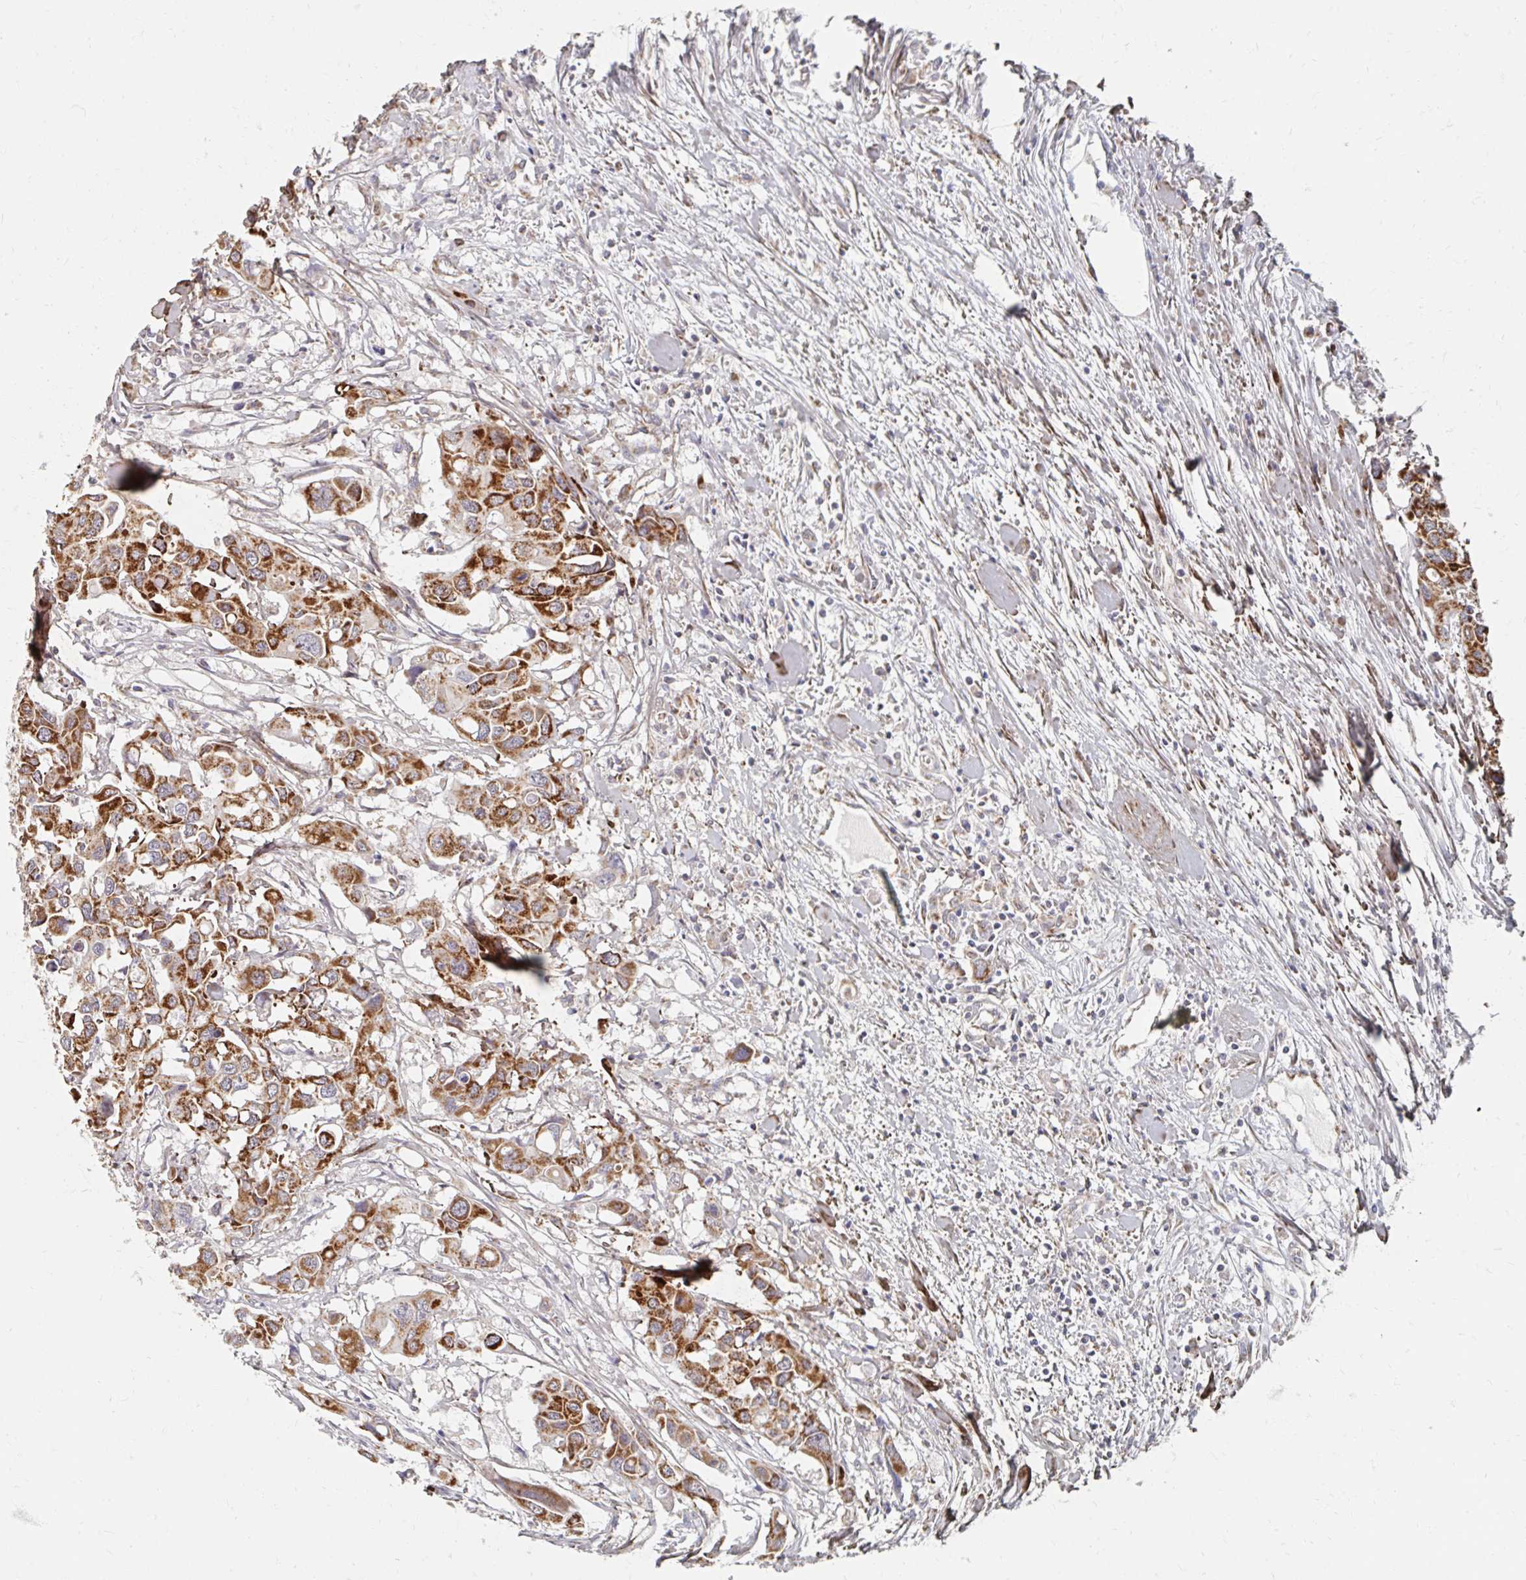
{"staining": {"intensity": "moderate", "quantity": ">75%", "location": "cytoplasmic/membranous"}, "tissue": "colorectal cancer", "cell_type": "Tumor cells", "image_type": "cancer", "snomed": [{"axis": "morphology", "description": "Adenocarcinoma, NOS"}, {"axis": "topography", "description": "Colon"}], "caption": "Immunohistochemical staining of human colorectal cancer shows moderate cytoplasmic/membranous protein positivity in about >75% of tumor cells.", "gene": "MAVS", "patient": {"sex": "male", "age": 77}}